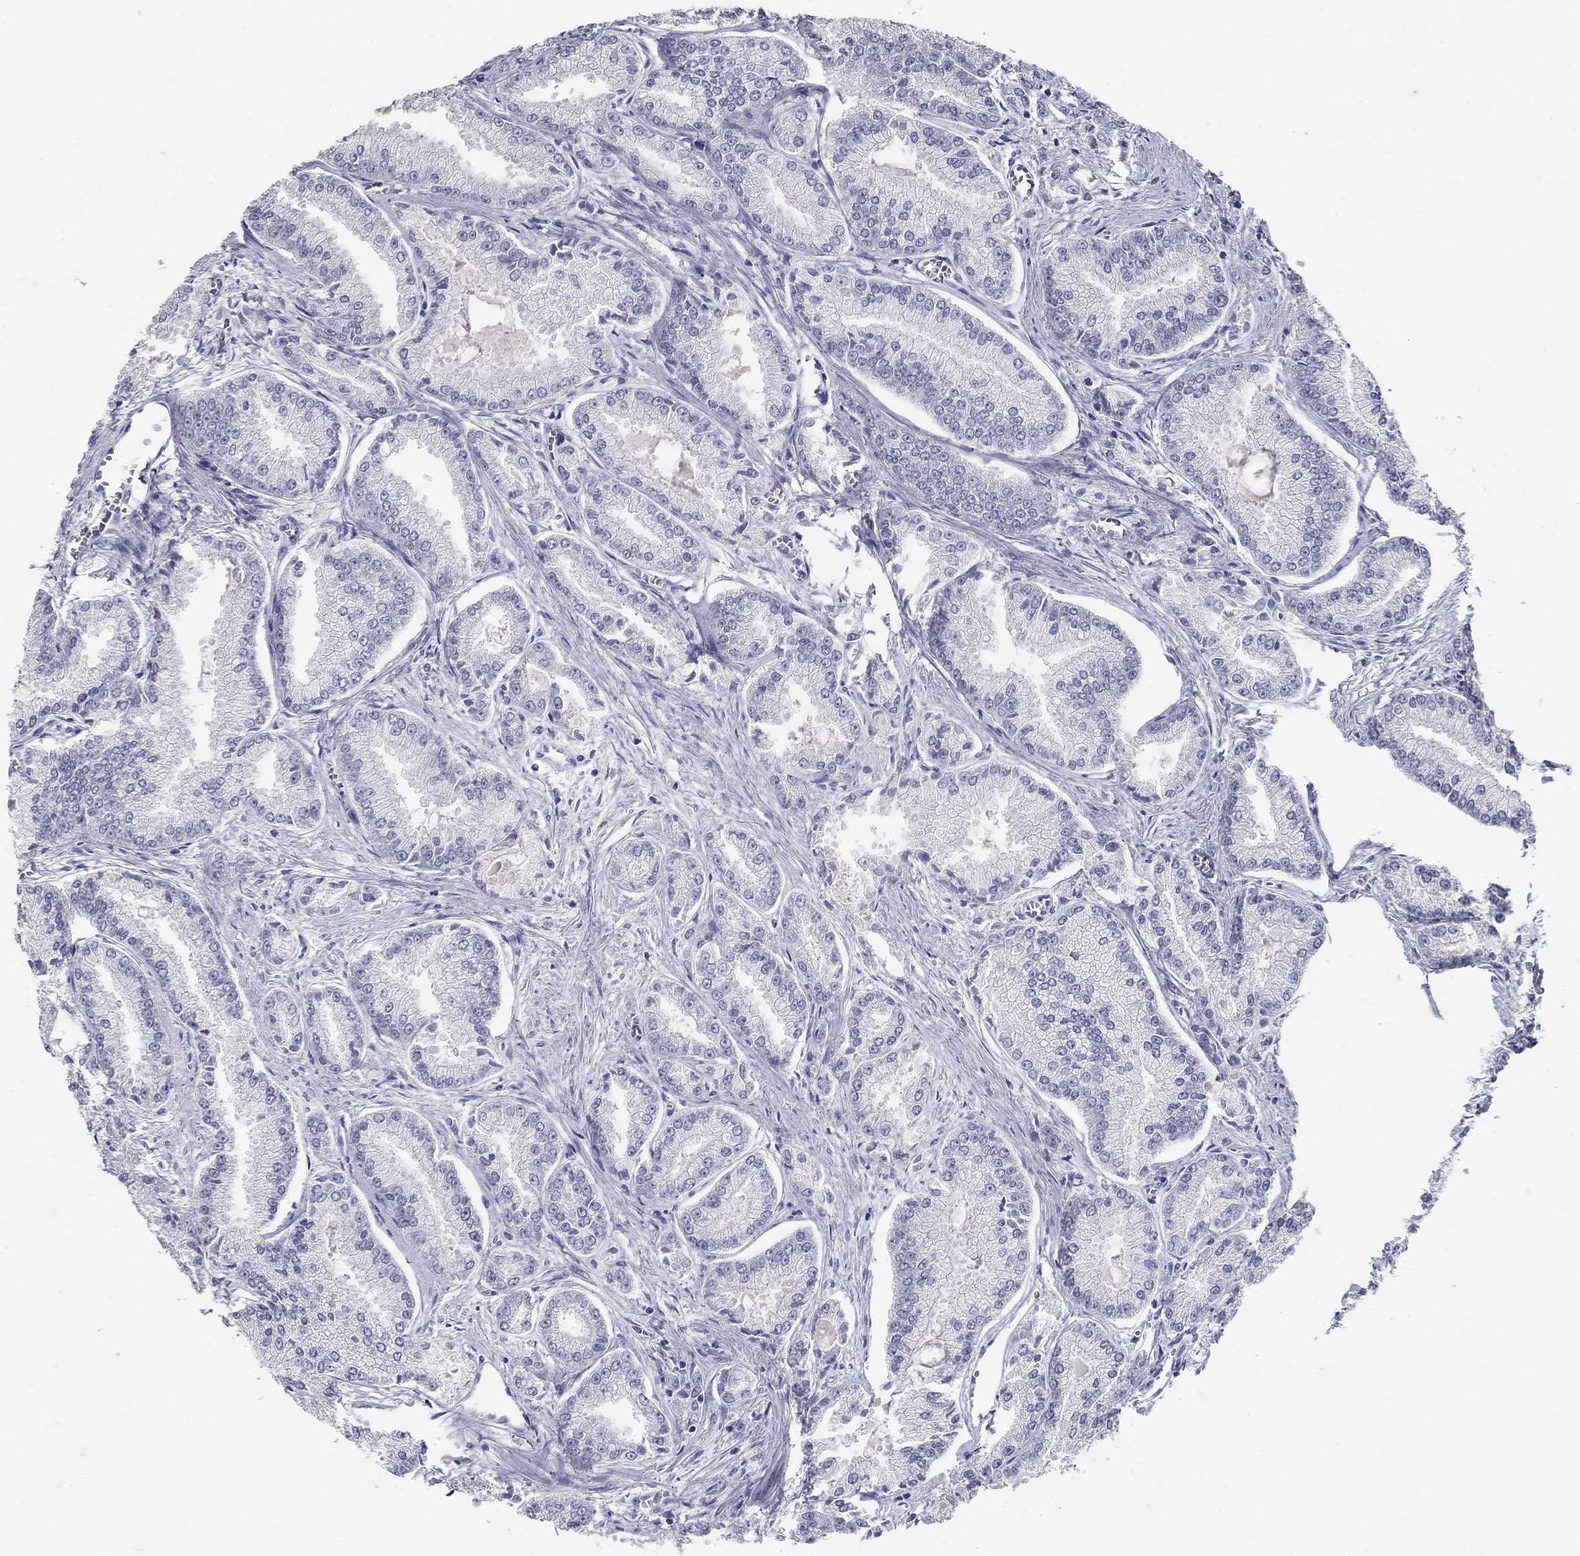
{"staining": {"intensity": "negative", "quantity": "none", "location": "none"}, "tissue": "prostate cancer", "cell_type": "Tumor cells", "image_type": "cancer", "snomed": [{"axis": "morphology", "description": "Adenocarcinoma, NOS"}, {"axis": "morphology", "description": "Adenocarcinoma, High grade"}, {"axis": "topography", "description": "Prostate"}], "caption": "Immunohistochemistry (IHC) micrograph of prostate cancer (adenocarcinoma) stained for a protein (brown), which reveals no staining in tumor cells.", "gene": "POMC", "patient": {"sex": "male", "age": 70}}